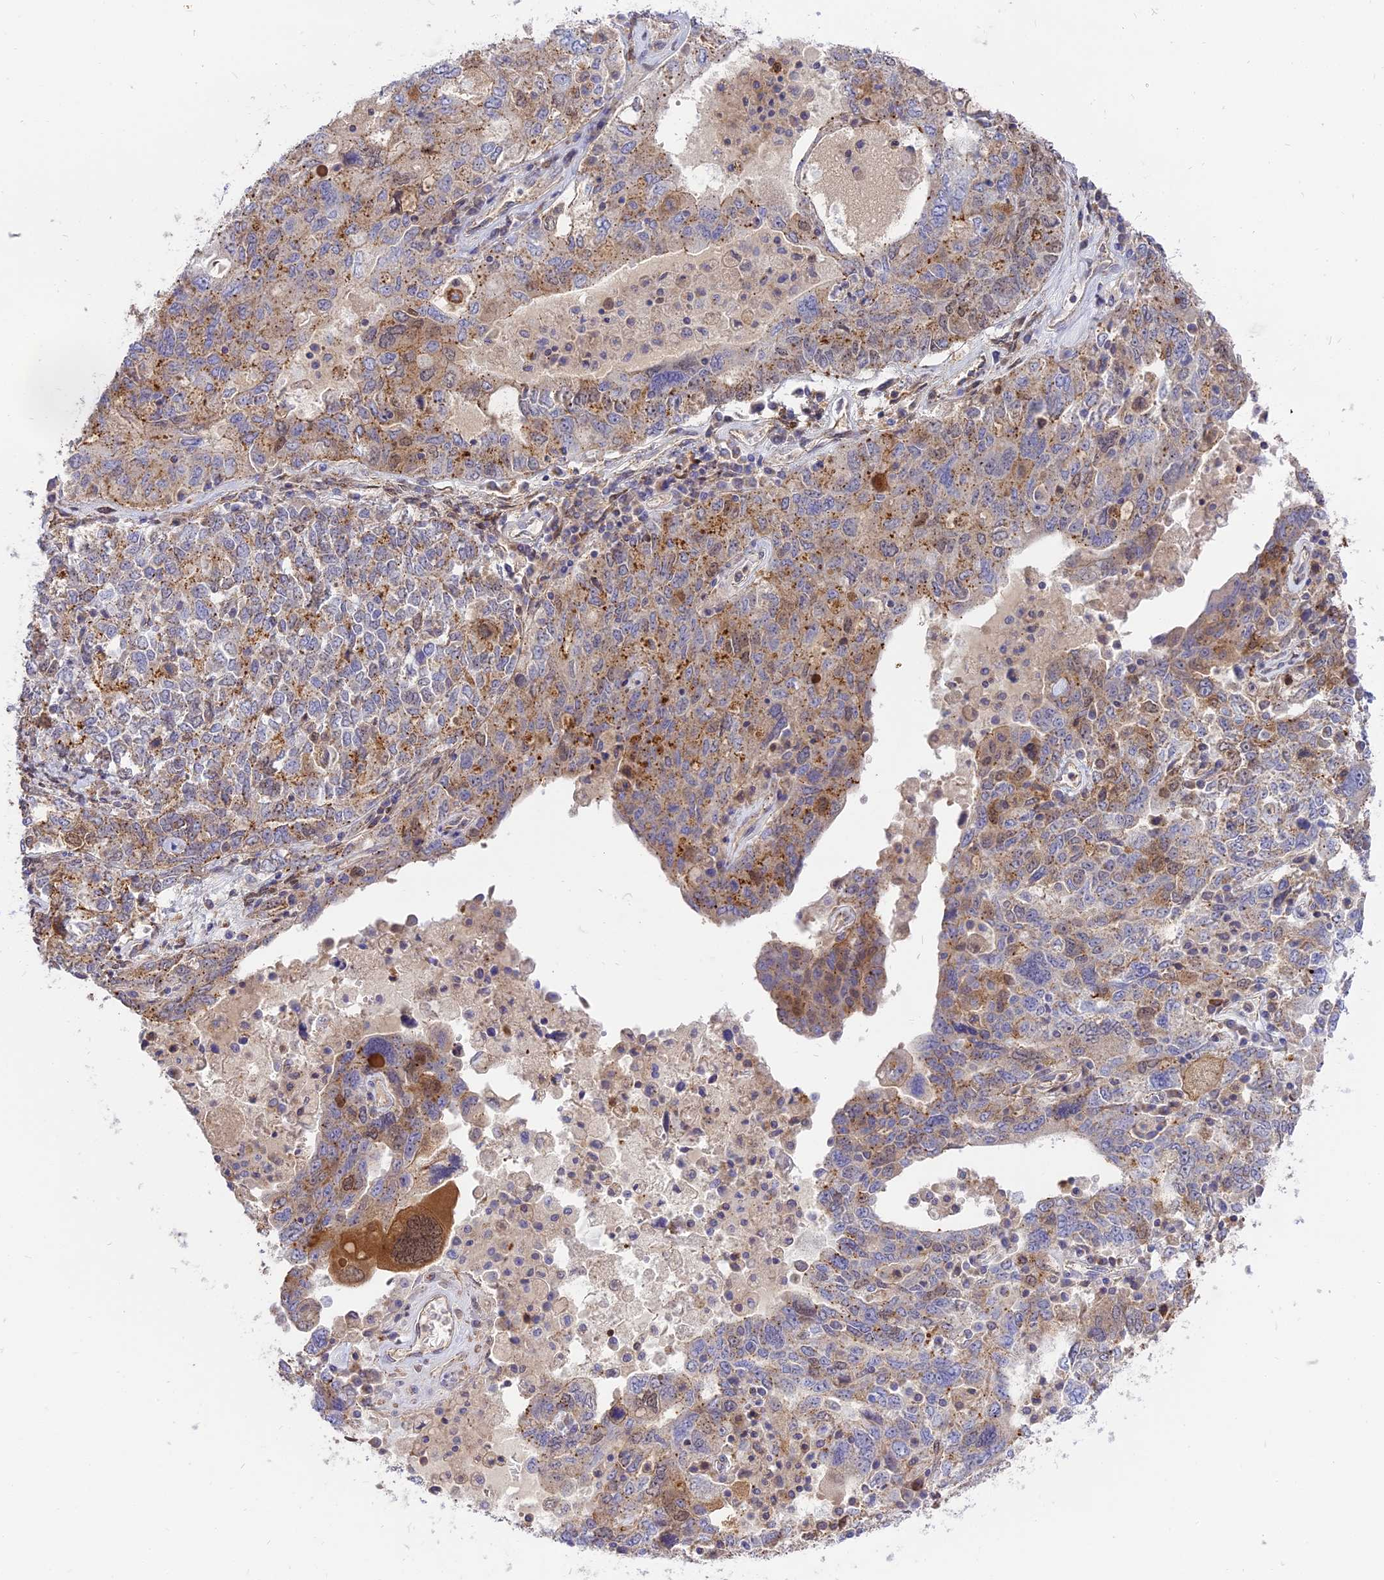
{"staining": {"intensity": "moderate", "quantity": "25%-75%", "location": "cytoplasmic/membranous"}, "tissue": "ovarian cancer", "cell_type": "Tumor cells", "image_type": "cancer", "snomed": [{"axis": "morphology", "description": "Carcinoma, endometroid"}, {"axis": "topography", "description": "Ovary"}], "caption": "Immunohistochemical staining of ovarian cancer (endometroid carcinoma) shows medium levels of moderate cytoplasmic/membranous protein positivity in approximately 25%-75% of tumor cells. (Stains: DAB (3,3'-diaminobenzidine) in brown, nuclei in blue, Microscopy: brightfield microscopy at high magnification).", "gene": "CENPV", "patient": {"sex": "female", "age": 62}}